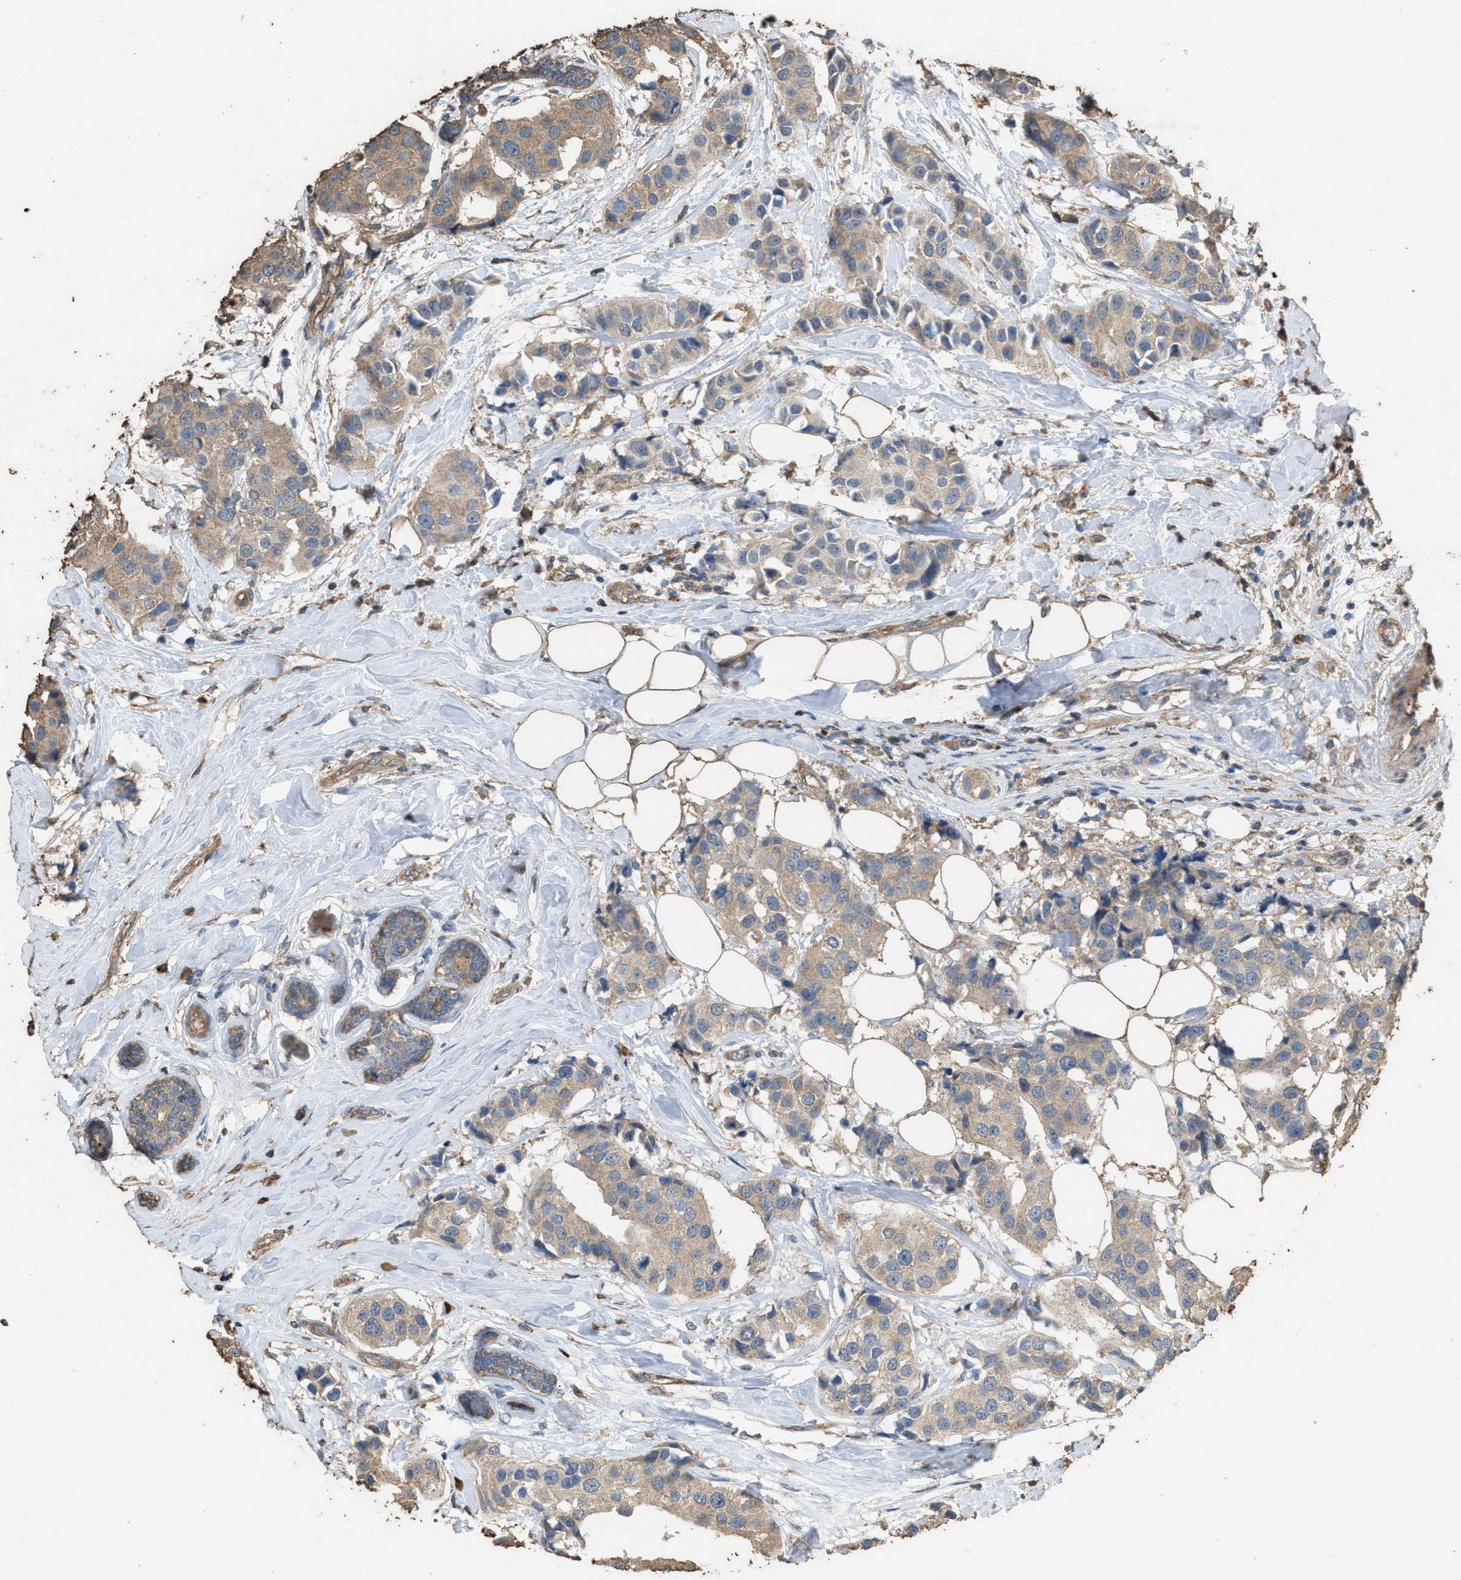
{"staining": {"intensity": "weak", "quantity": "<25%", "location": "cytoplasmic/membranous"}, "tissue": "breast cancer", "cell_type": "Tumor cells", "image_type": "cancer", "snomed": [{"axis": "morphology", "description": "Normal tissue, NOS"}, {"axis": "morphology", "description": "Duct carcinoma"}, {"axis": "topography", "description": "Breast"}], "caption": "Immunohistochemistry histopathology image of neoplastic tissue: breast cancer (infiltrating ductal carcinoma) stained with DAB (3,3'-diaminobenzidine) exhibits no significant protein positivity in tumor cells.", "gene": "DCAF7", "patient": {"sex": "female", "age": 39}}